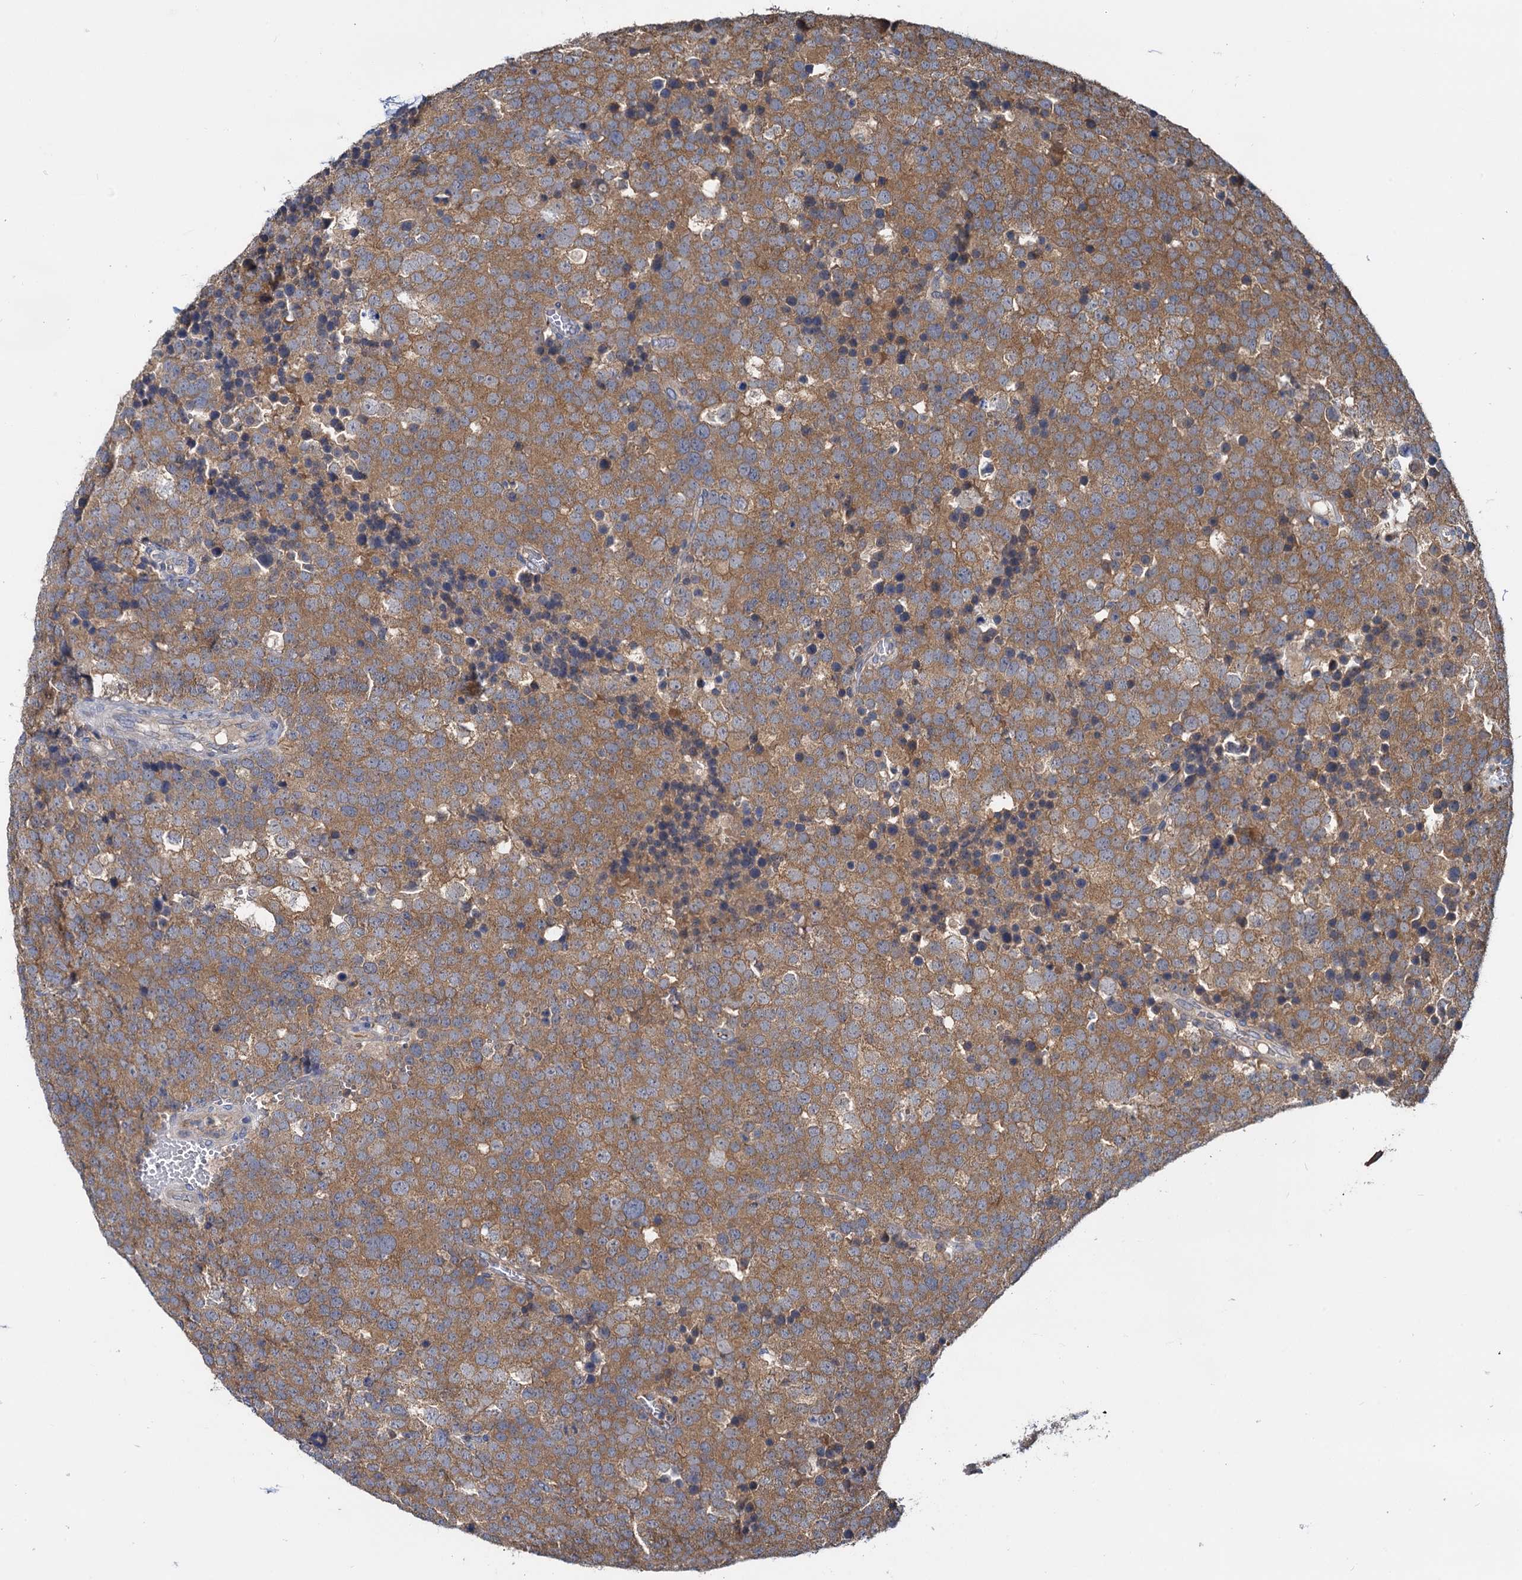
{"staining": {"intensity": "moderate", "quantity": ">75%", "location": "cytoplasmic/membranous"}, "tissue": "testis cancer", "cell_type": "Tumor cells", "image_type": "cancer", "snomed": [{"axis": "morphology", "description": "Seminoma, NOS"}, {"axis": "topography", "description": "Testis"}], "caption": "Immunohistochemical staining of seminoma (testis) displays moderate cytoplasmic/membranous protein positivity in approximately >75% of tumor cells. (DAB IHC with brightfield microscopy, high magnification).", "gene": "CEP192", "patient": {"sex": "male", "age": 71}}